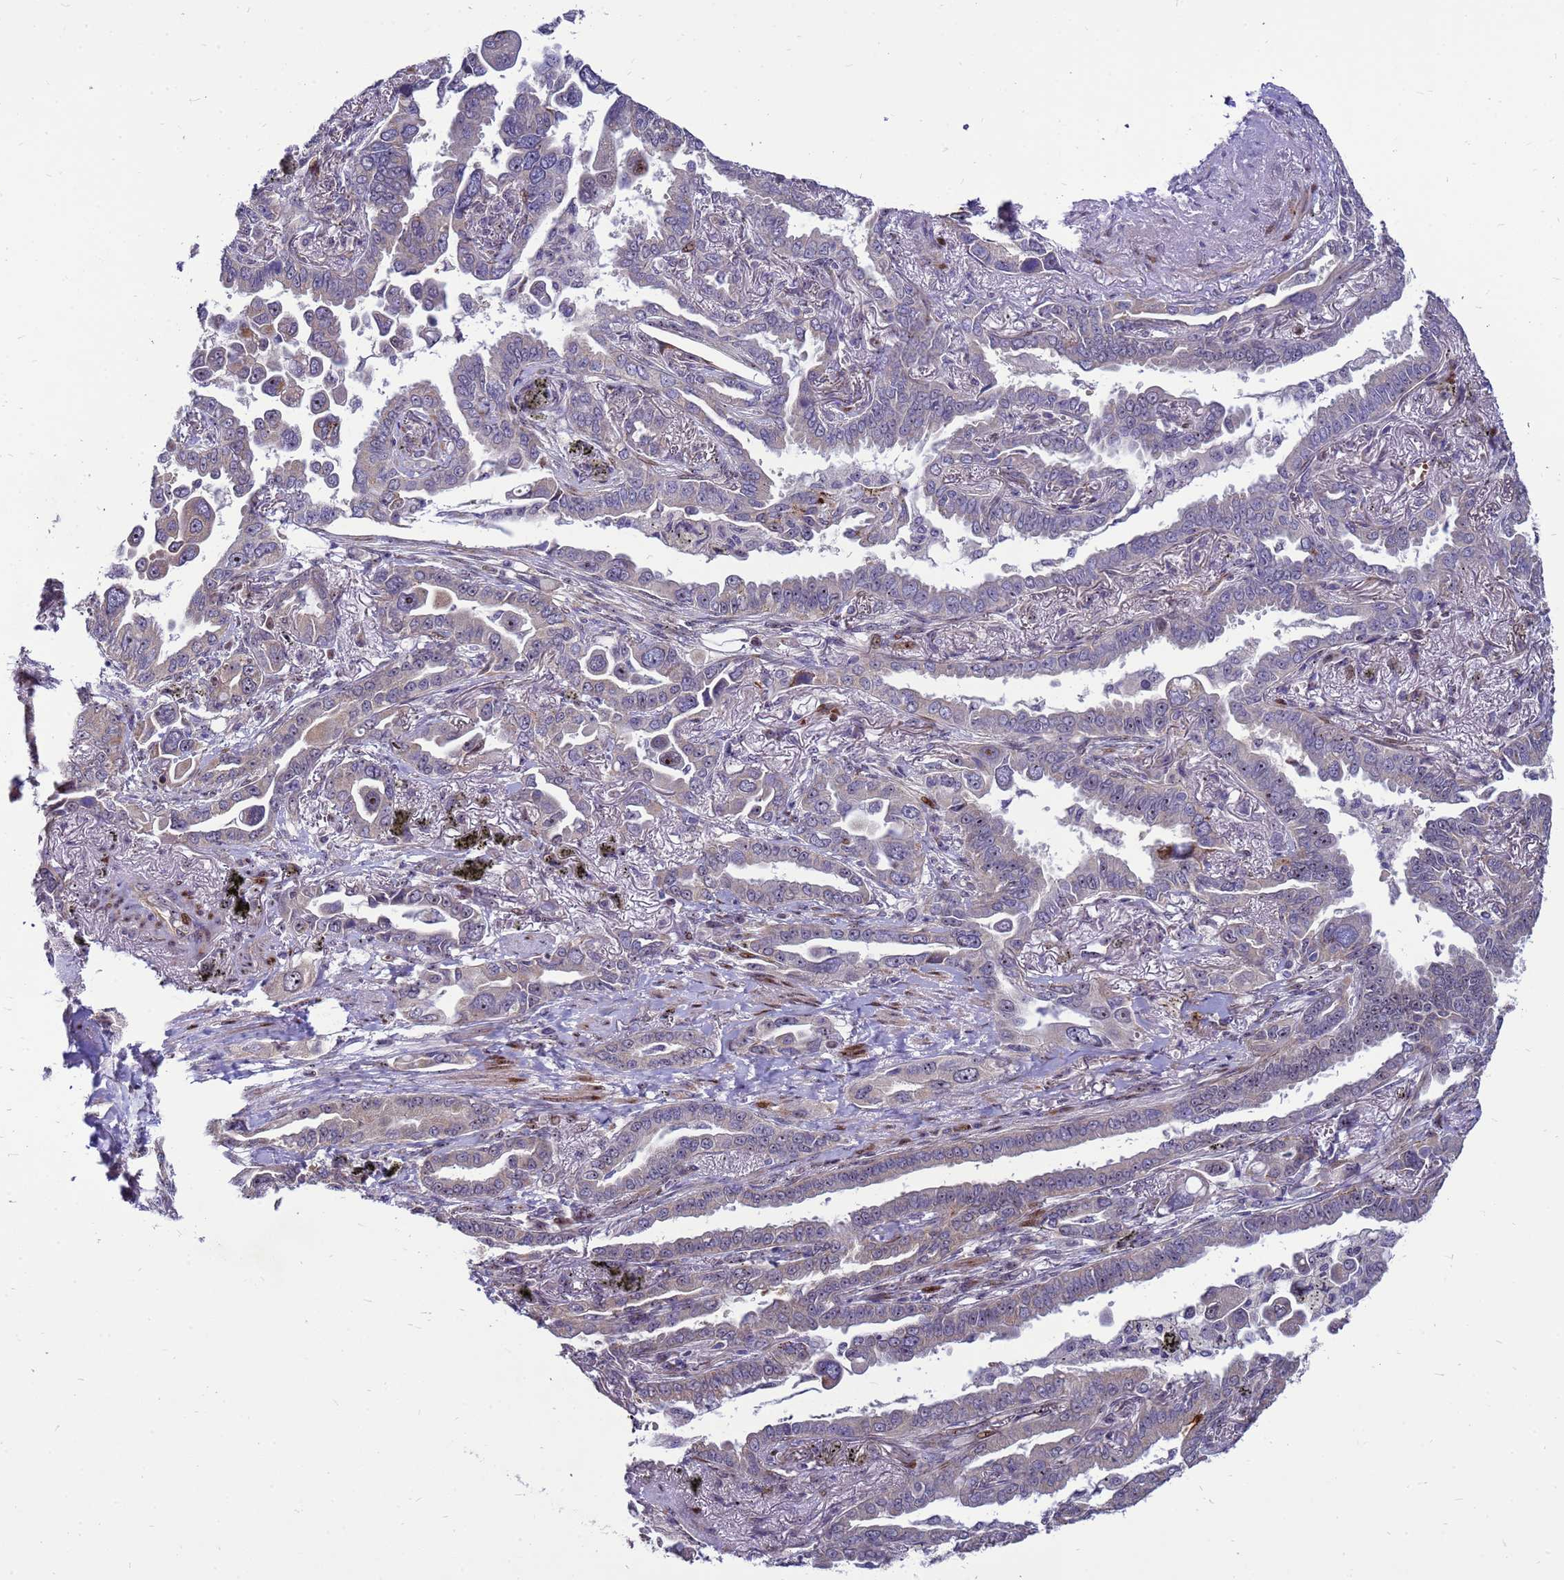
{"staining": {"intensity": "negative", "quantity": "none", "location": "none"}, "tissue": "lung cancer", "cell_type": "Tumor cells", "image_type": "cancer", "snomed": [{"axis": "morphology", "description": "Adenocarcinoma, NOS"}, {"axis": "topography", "description": "Lung"}], "caption": "Immunohistochemistry photomicrograph of neoplastic tissue: lung adenocarcinoma stained with DAB displays no significant protein staining in tumor cells.", "gene": "RSPO1", "patient": {"sex": "male", "age": 67}}